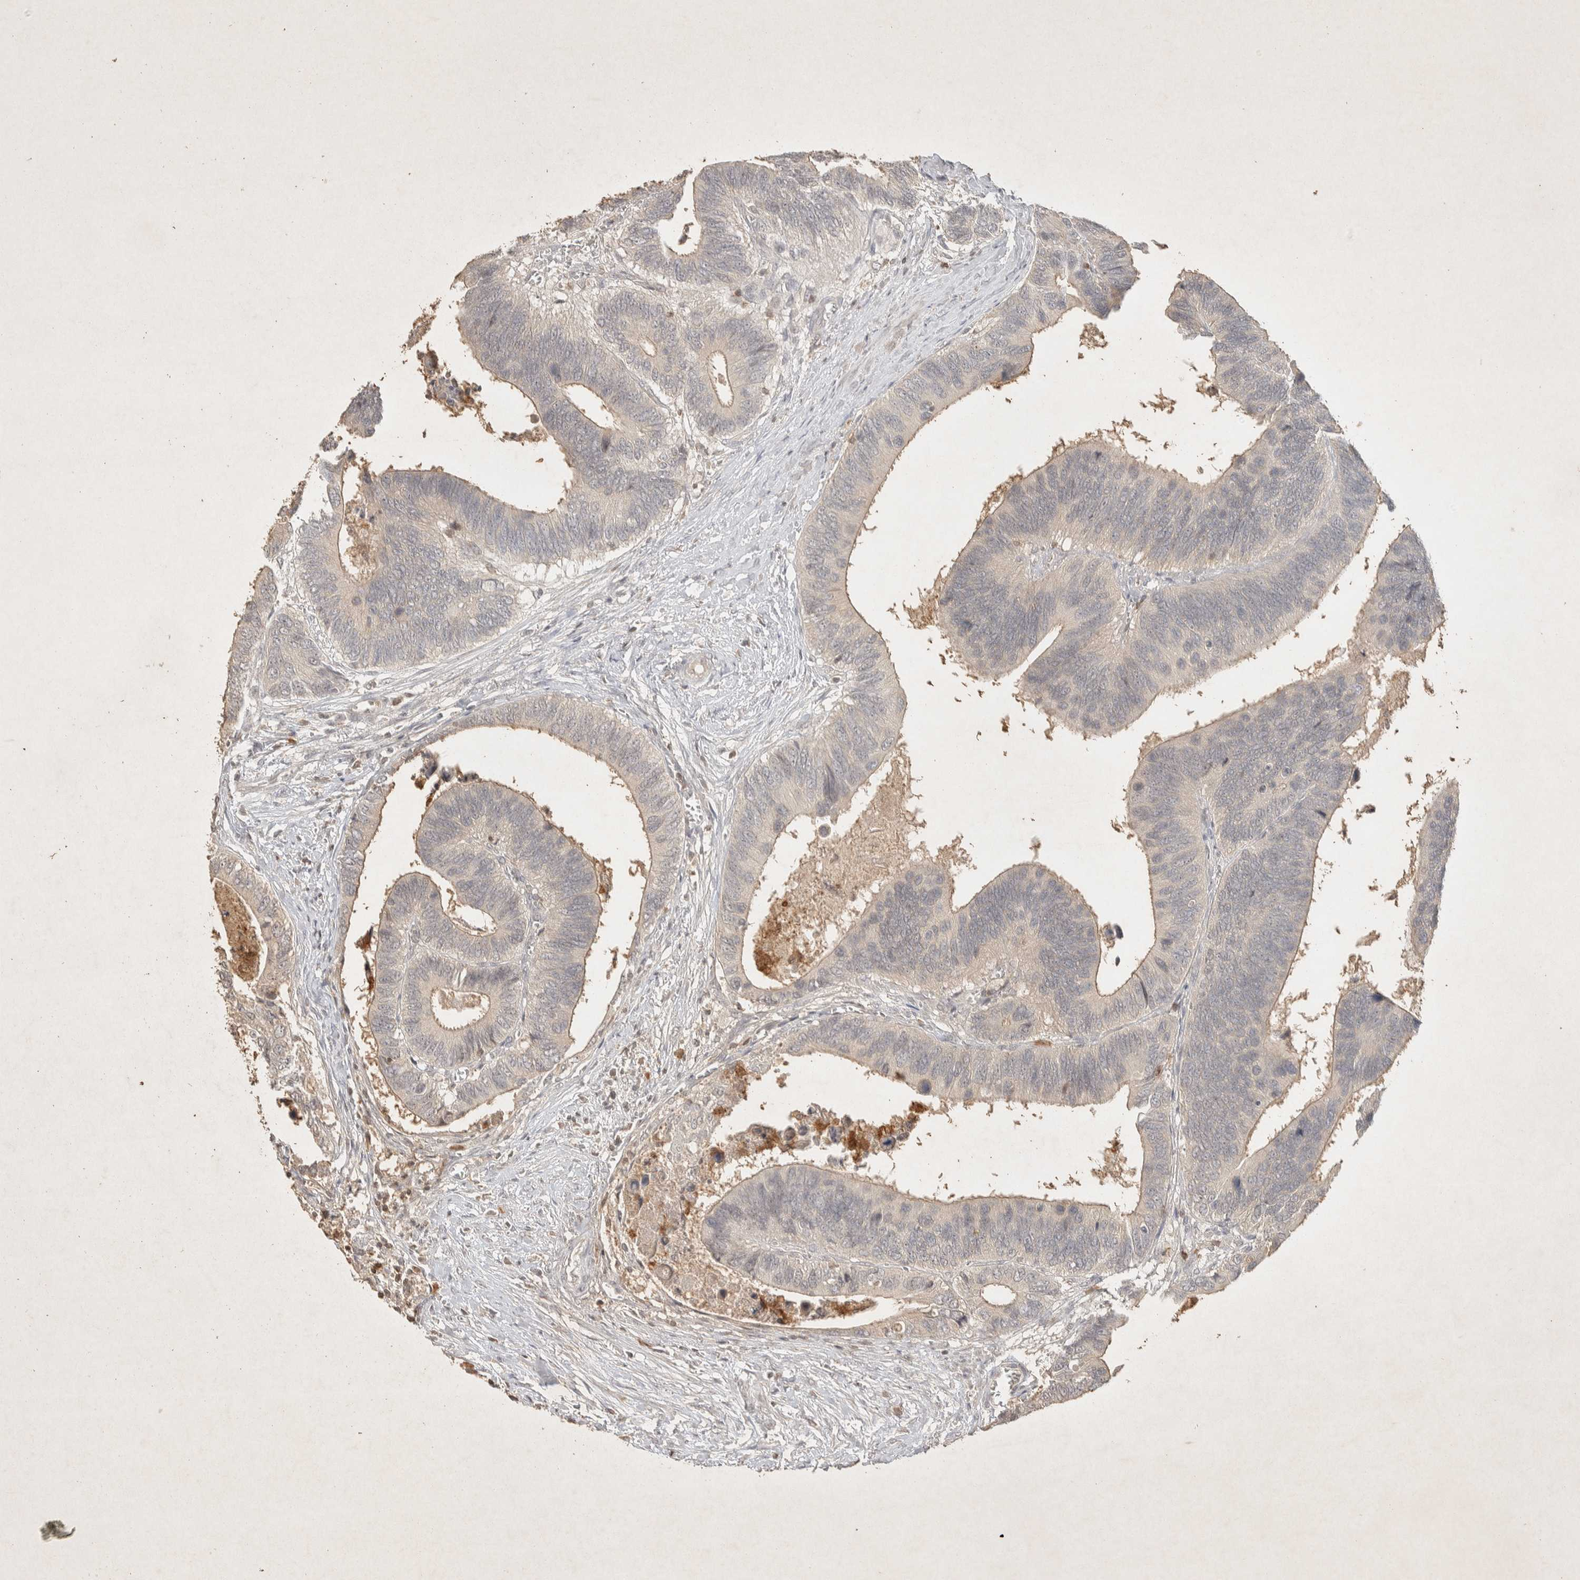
{"staining": {"intensity": "weak", "quantity": "<25%", "location": "cytoplasmic/membranous"}, "tissue": "colorectal cancer", "cell_type": "Tumor cells", "image_type": "cancer", "snomed": [{"axis": "morphology", "description": "Adenocarcinoma, NOS"}, {"axis": "topography", "description": "Colon"}], "caption": "Tumor cells are negative for protein expression in human colorectal cancer.", "gene": "RAC2", "patient": {"sex": "male", "age": 72}}